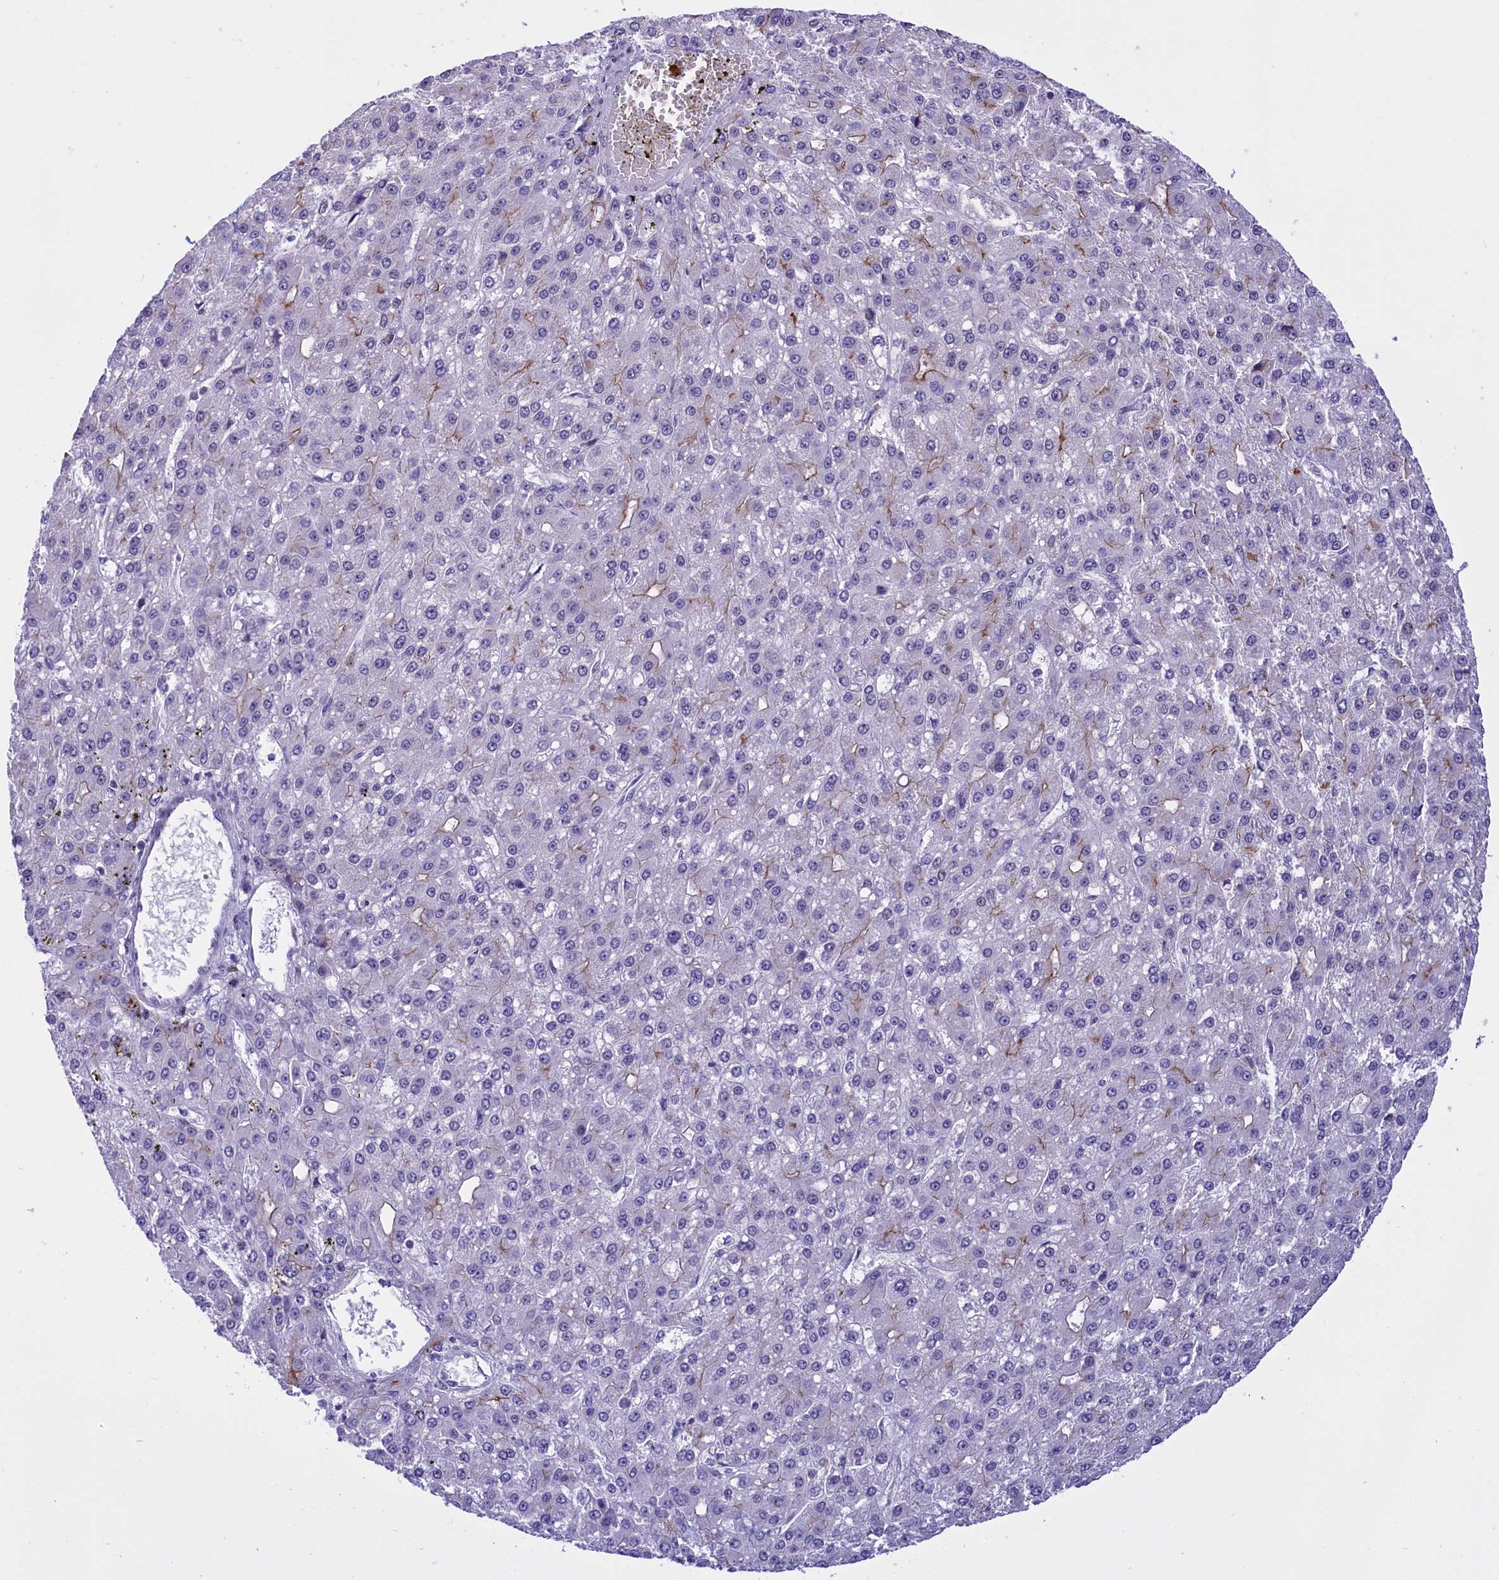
{"staining": {"intensity": "moderate", "quantity": "<25%", "location": "cytoplasmic/membranous"}, "tissue": "liver cancer", "cell_type": "Tumor cells", "image_type": "cancer", "snomed": [{"axis": "morphology", "description": "Carcinoma, Hepatocellular, NOS"}, {"axis": "topography", "description": "Liver"}], "caption": "Immunohistochemistry (IHC) of human liver cancer demonstrates low levels of moderate cytoplasmic/membranous expression in approximately <25% of tumor cells.", "gene": "SPIRE2", "patient": {"sex": "male", "age": 67}}